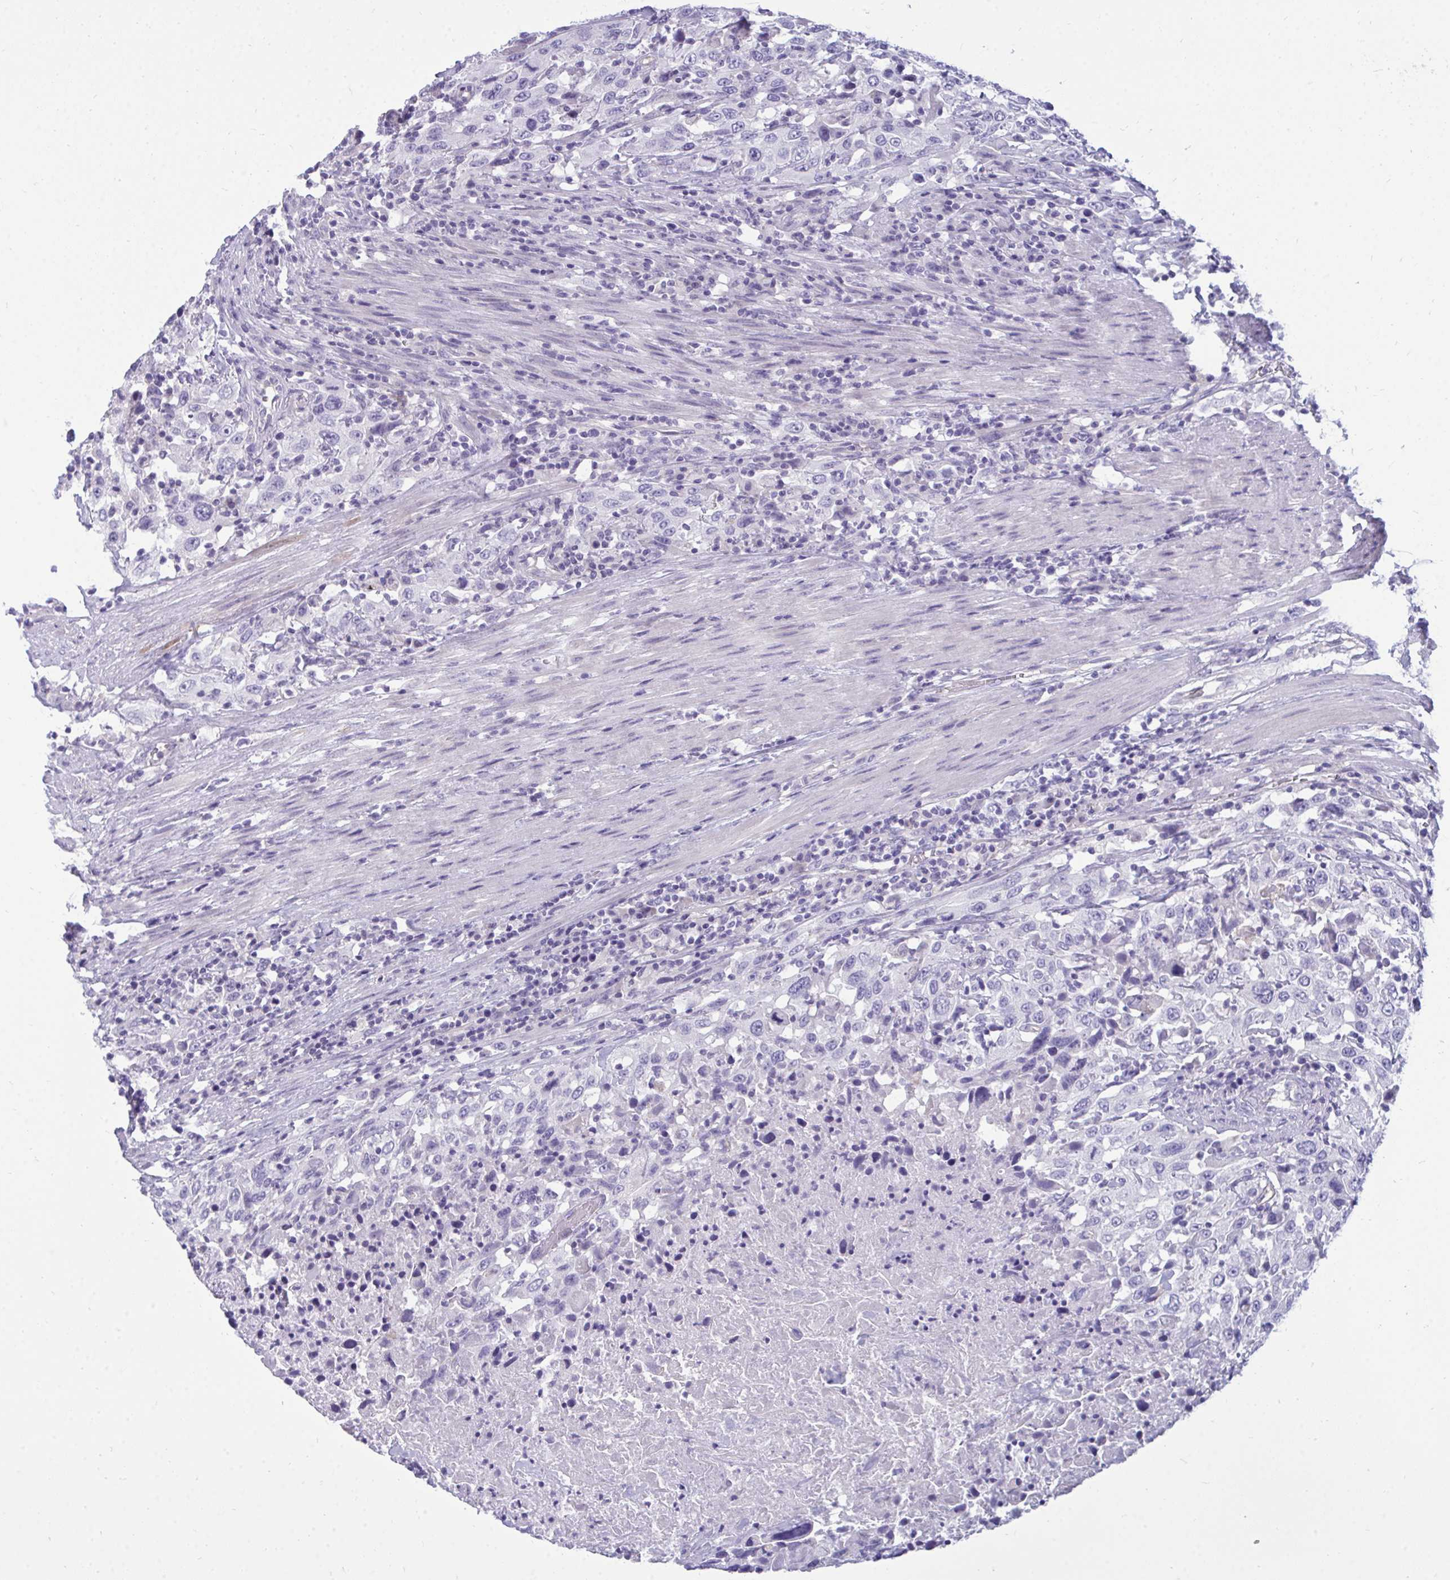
{"staining": {"intensity": "negative", "quantity": "none", "location": "none"}, "tissue": "urothelial cancer", "cell_type": "Tumor cells", "image_type": "cancer", "snomed": [{"axis": "morphology", "description": "Urothelial carcinoma, High grade"}, {"axis": "topography", "description": "Urinary bladder"}], "caption": "High magnification brightfield microscopy of urothelial cancer stained with DAB (brown) and counterstained with hematoxylin (blue): tumor cells show no significant positivity.", "gene": "FABP3", "patient": {"sex": "male", "age": 61}}